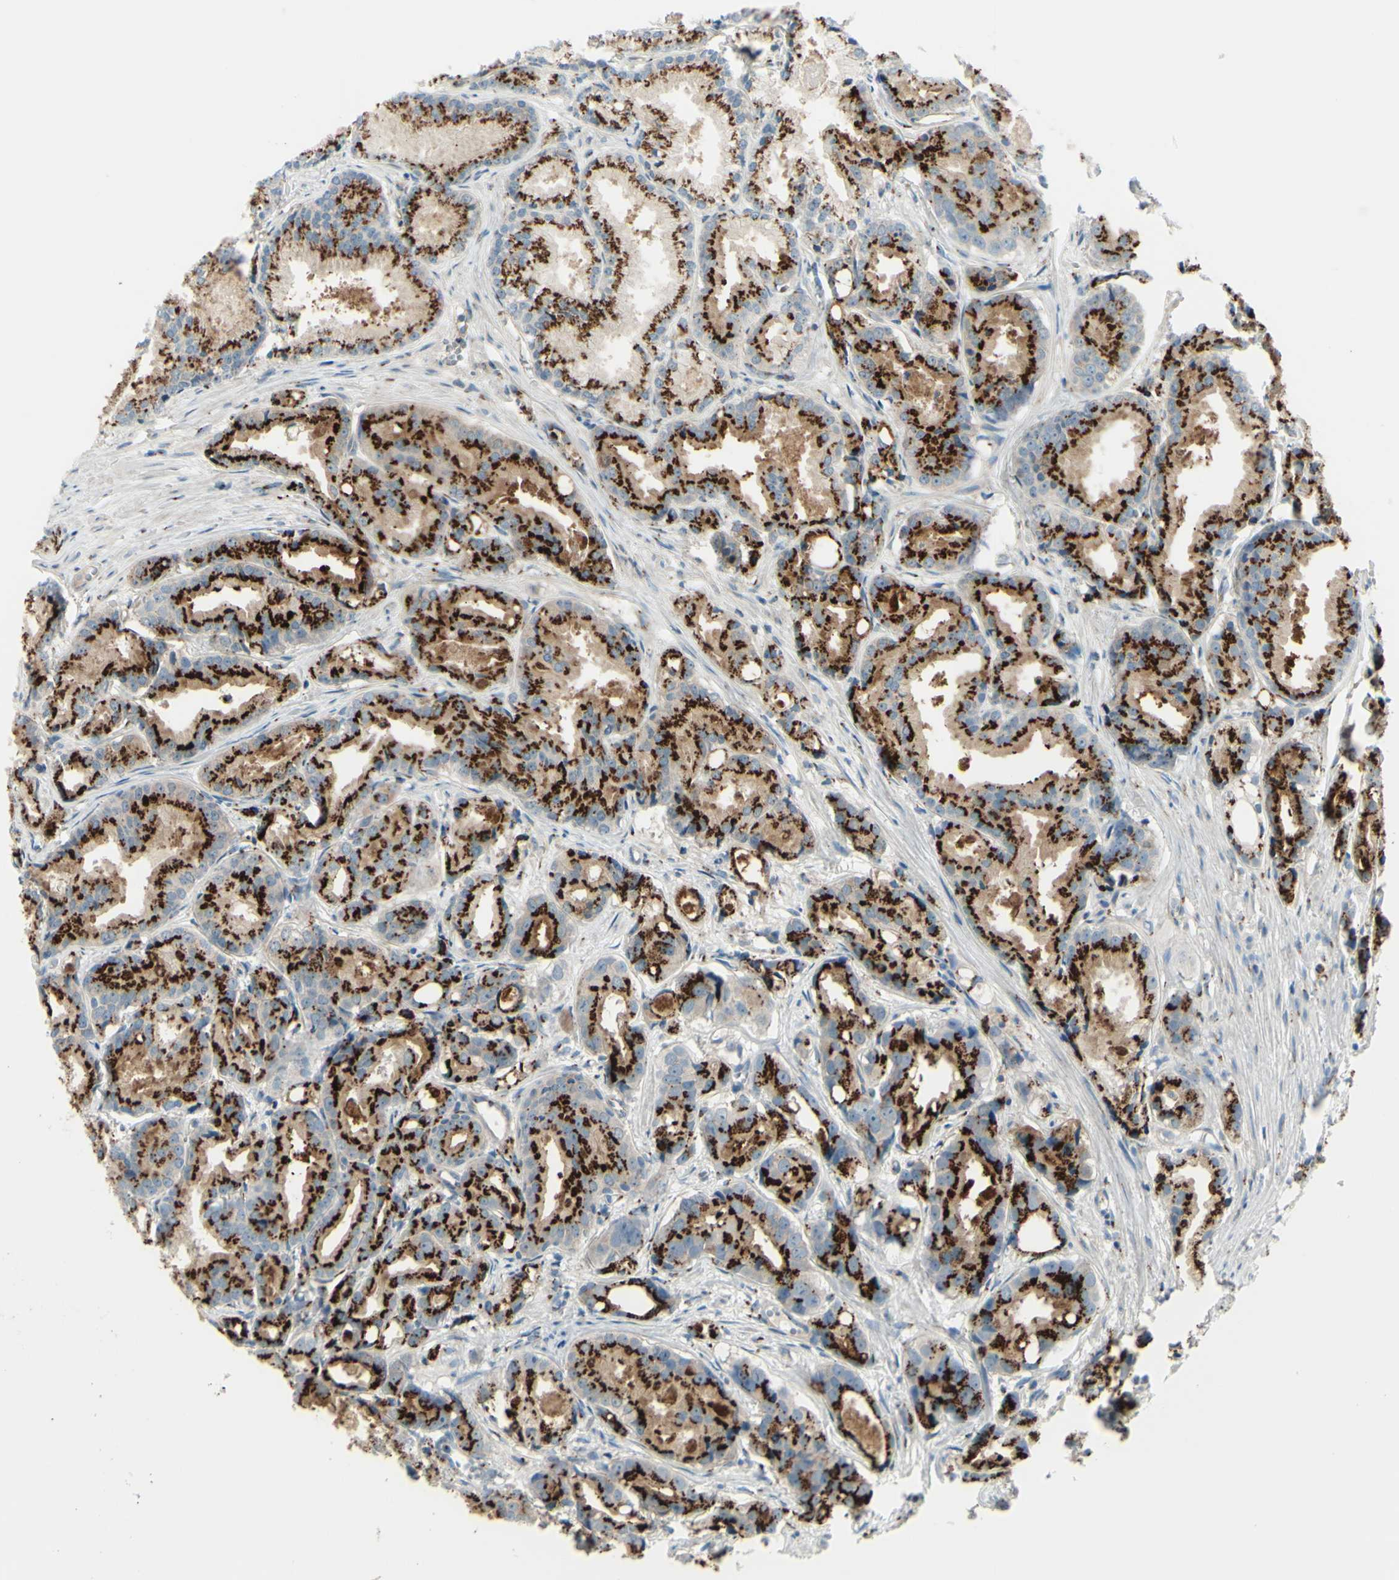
{"staining": {"intensity": "strong", "quantity": ">75%", "location": "cytoplasmic/membranous"}, "tissue": "prostate cancer", "cell_type": "Tumor cells", "image_type": "cancer", "snomed": [{"axis": "morphology", "description": "Adenocarcinoma, Low grade"}, {"axis": "topography", "description": "Prostate"}], "caption": "A brown stain labels strong cytoplasmic/membranous positivity of a protein in human prostate cancer (adenocarcinoma (low-grade)) tumor cells. Immunohistochemistry stains the protein of interest in brown and the nuclei are stained blue.", "gene": "B4GALT1", "patient": {"sex": "male", "age": 72}}